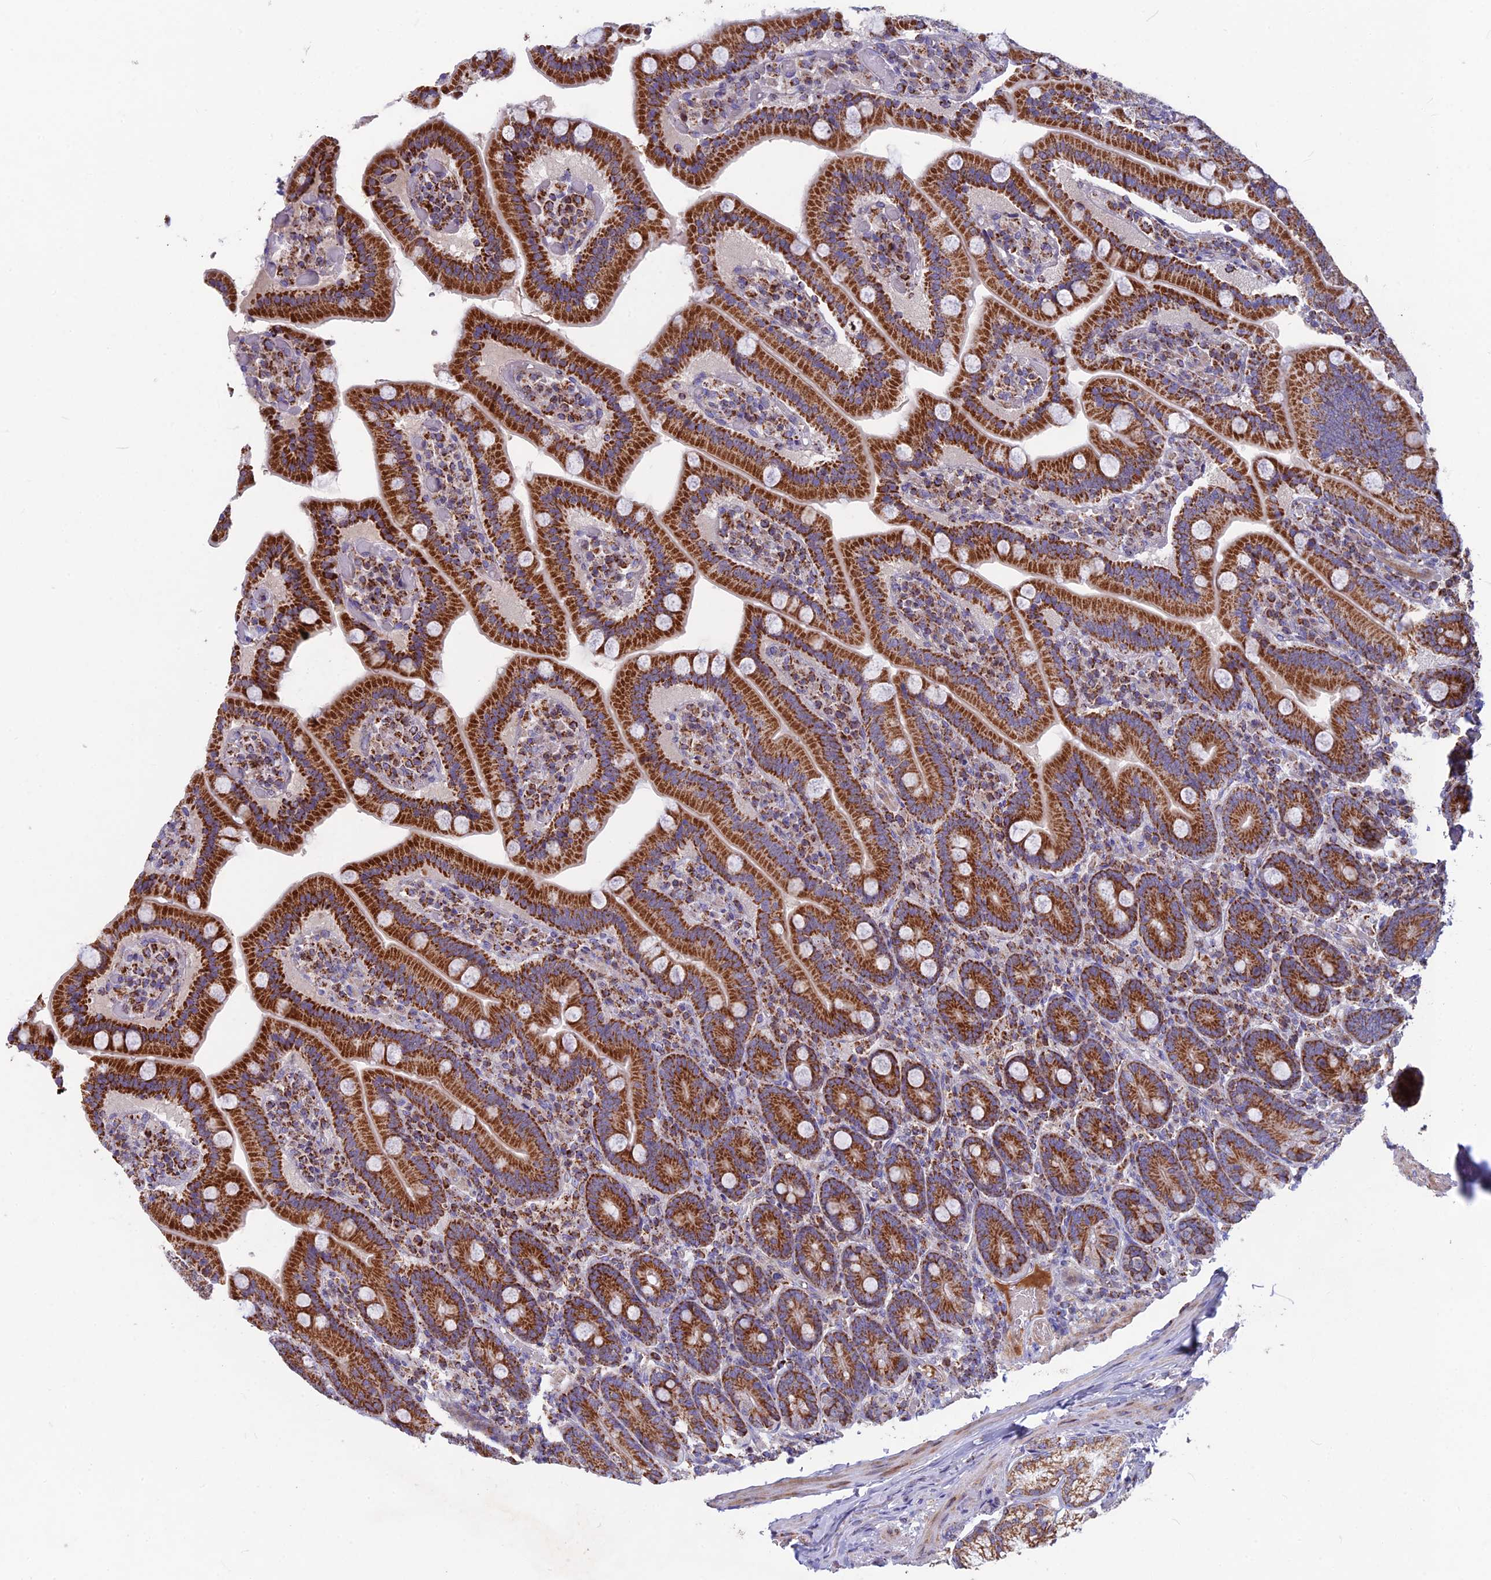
{"staining": {"intensity": "strong", "quantity": ">75%", "location": "cytoplasmic/membranous"}, "tissue": "duodenum", "cell_type": "Glandular cells", "image_type": "normal", "snomed": [{"axis": "morphology", "description": "Normal tissue, NOS"}, {"axis": "topography", "description": "Duodenum"}], "caption": "Duodenum stained for a protein (brown) displays strong cytoplasmic/membranous positive positivity in approximately >75% of glandular cells.", "gene": "CS", "patient": {"sex": "female", "age": 62}}